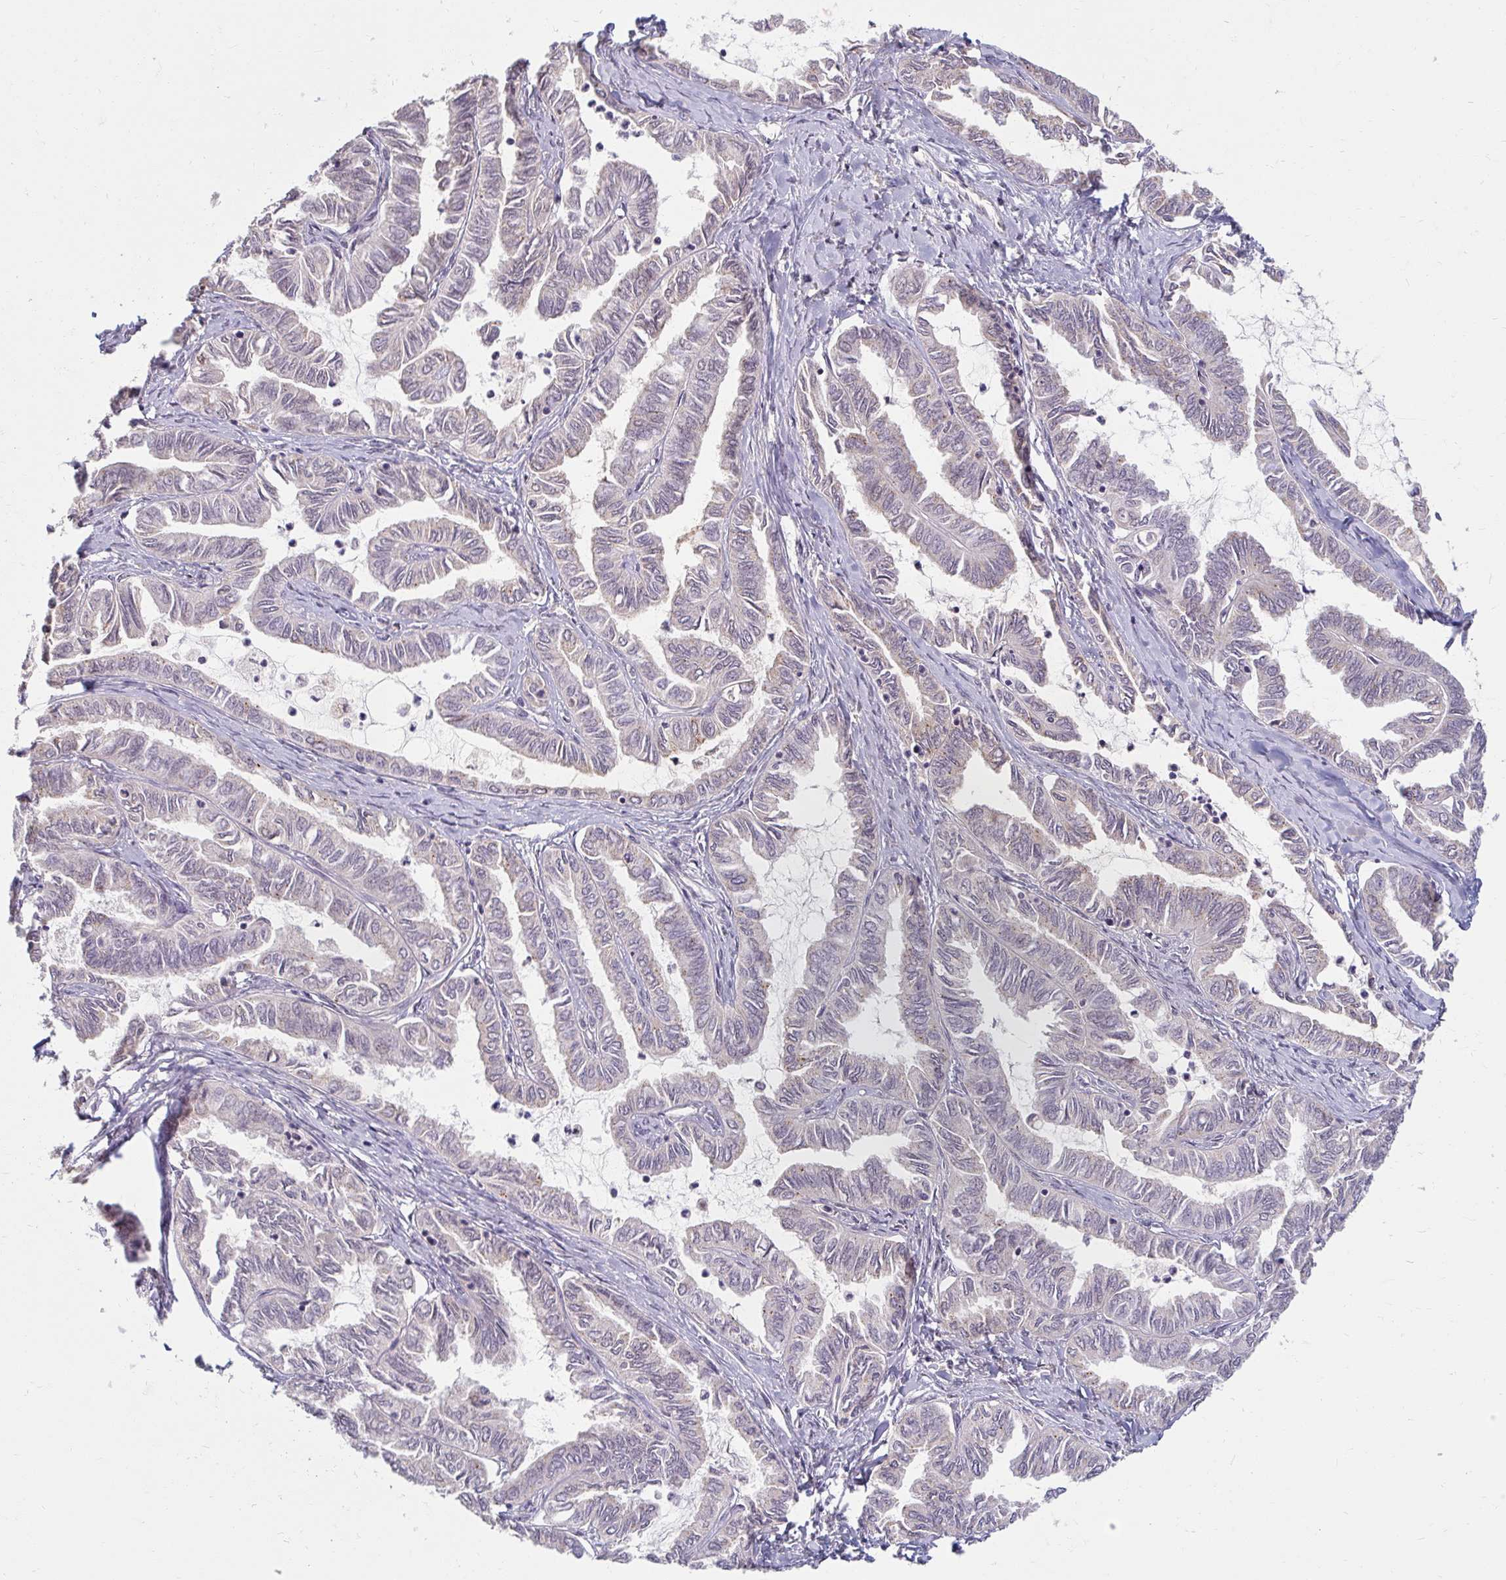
{"staining": {"intensity": "negative", "quantity": "none", "location": "none"}, "tissue": "ovarian cancer", "cell_type": "Tumor cells", "image_type": "cancer", "snomed": [{"axis": "morphology", "description": "Carcinoma, endometroid"}, {"axis": "topography", "description": "Ovary"}], "caption": "The immunohistochemistry (IHC) histopathology image has no significant staining in tumor cells of ovarian cancer (endometroid carcinoma) tissue. The staining was performed using DAB to visualize the protein expression in brown, while the nuclei were stained in blue with hematoxylin (Magnification: 20x).", "gene": "DDN", "patient": {"sex": "female", "age": 70}}